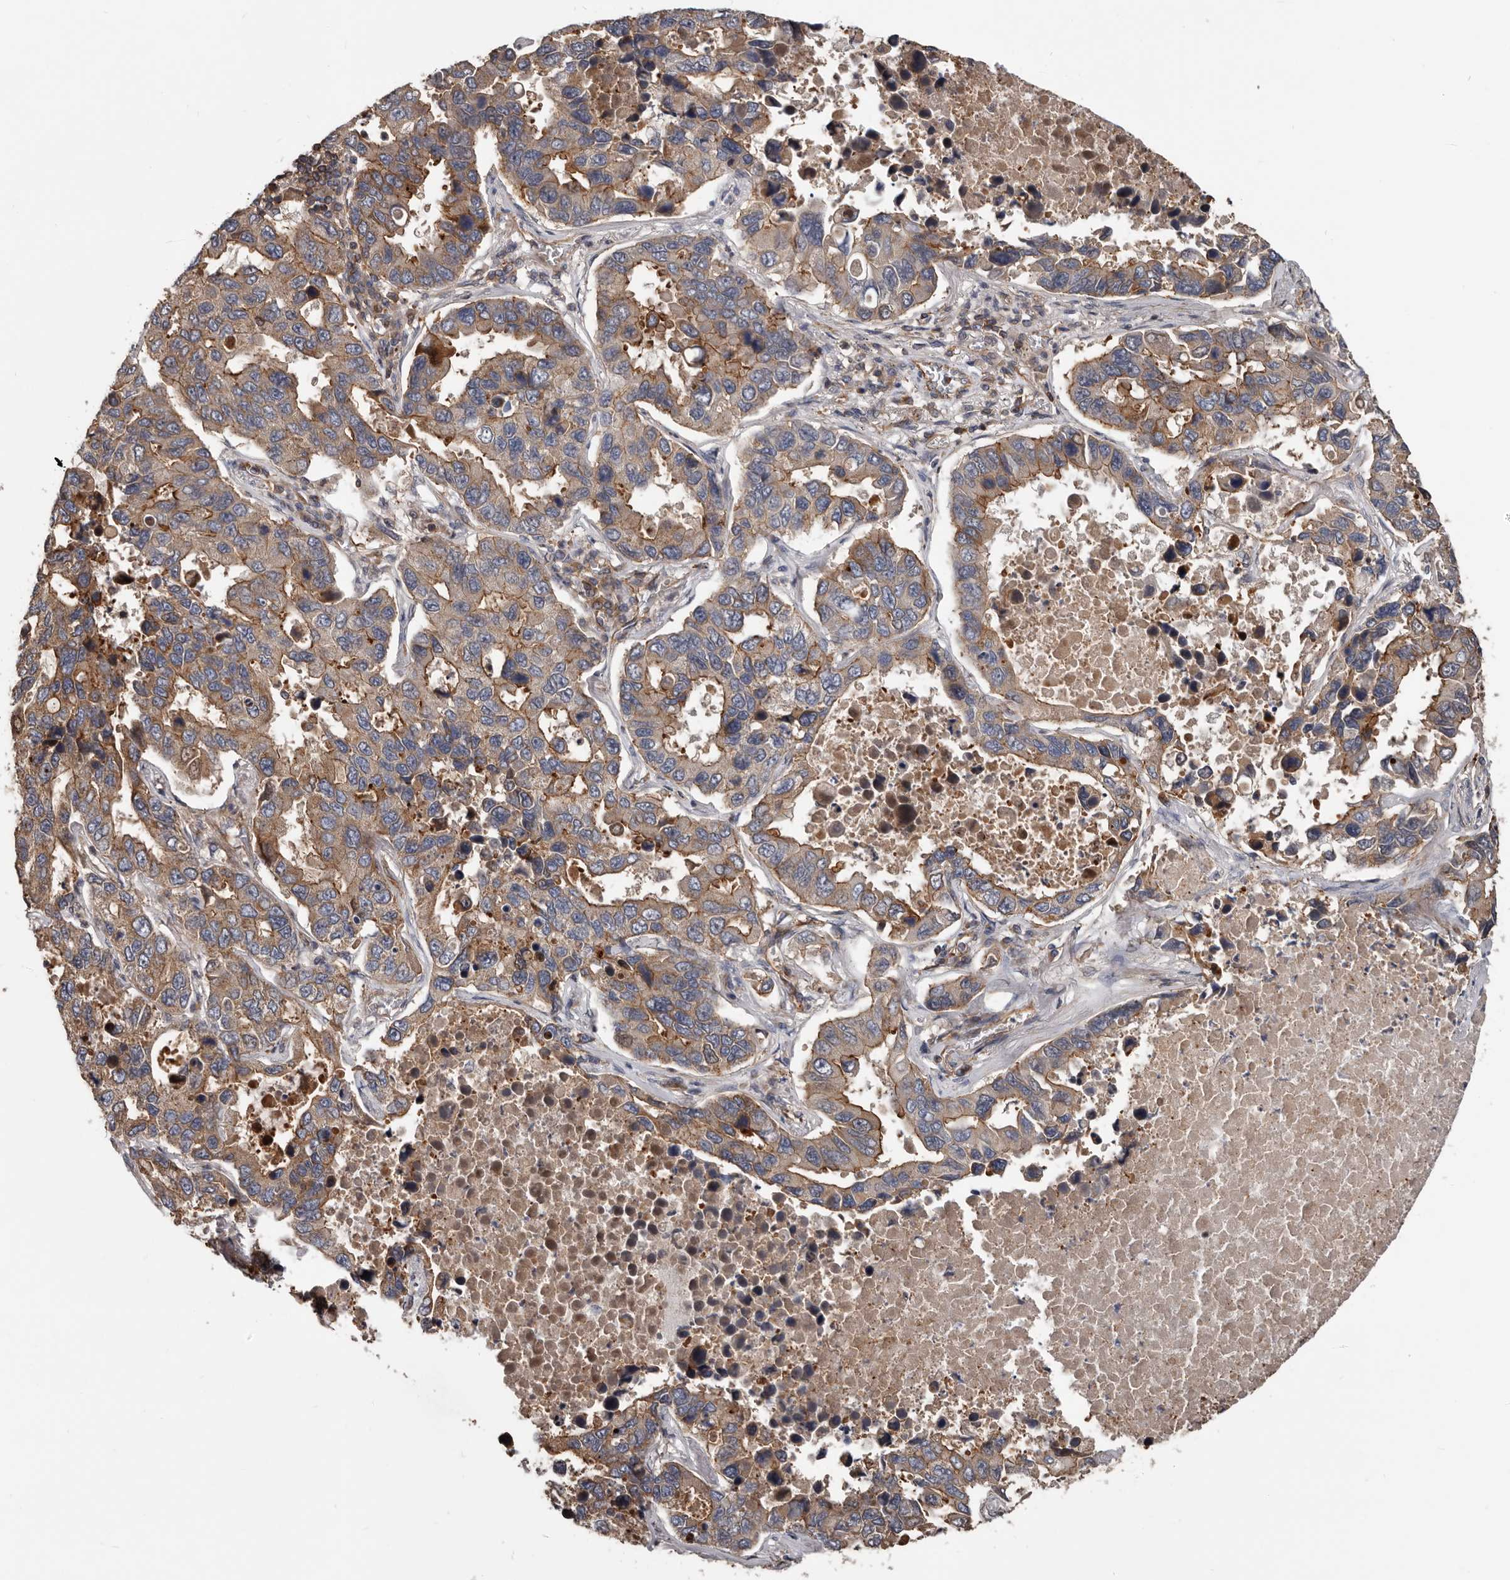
{"staining": {"intensity": "moderate", "quantity": ">75%", "location": "cytoplasmic/membranous"}, "tissue": "lung cancer", "cell_type": "Tumor cells", "image_type": "cancer", "snomed": [{"axis": "morphology", "description": "Adenocarcinoma, NOS"}, {"axis": "topography", "description": "Lung"}], "caption": "About >75% of tumor cells in lung cancer (adenocarcinoma) reveal moderate cytoplasmic/membranous protein expression as visualized by brown immunohistochemical staining.", "gene": "PNRC2", "patient": {"sex": "male", "age": 64}}